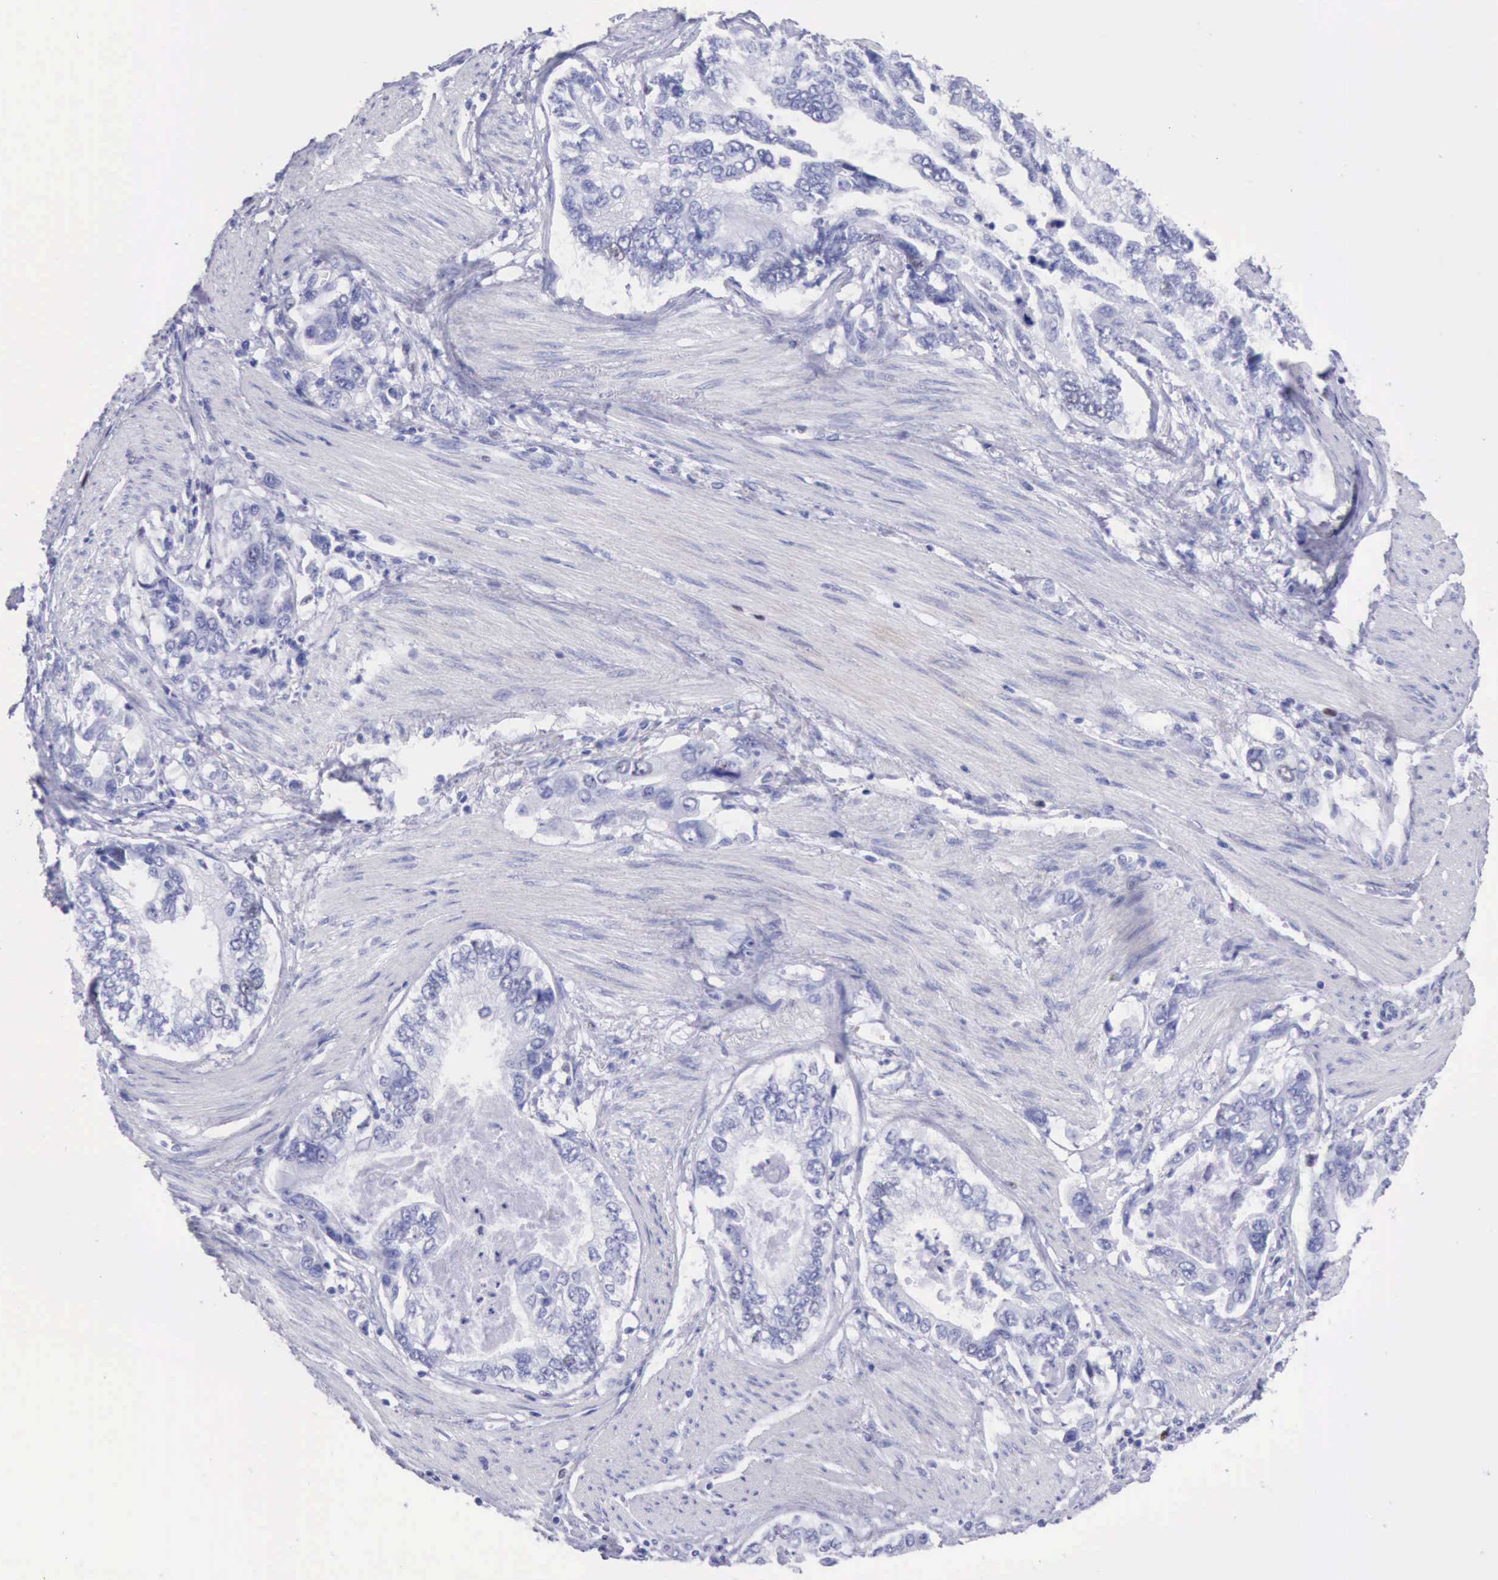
{"staining": {"intensity": "negative", "quantity": "none", "location": "none"}, "tissue": "stomach cancer", "cell_type": "Tumor cells", "image_type": "cancer", "snomed": [{"axis": "morphology", "description": "Adenocarcinoma, NOS"}, {"axis": "topography", "description": "Pancreas"}, {"axis": "topography", "description": "Stomach, upper"}], "caption": "There is no significant positivity in tumor cells of adenocarcinoma (stomach).", "gene": "MCM2", "patient": {"sex": "male", "age": 77}}